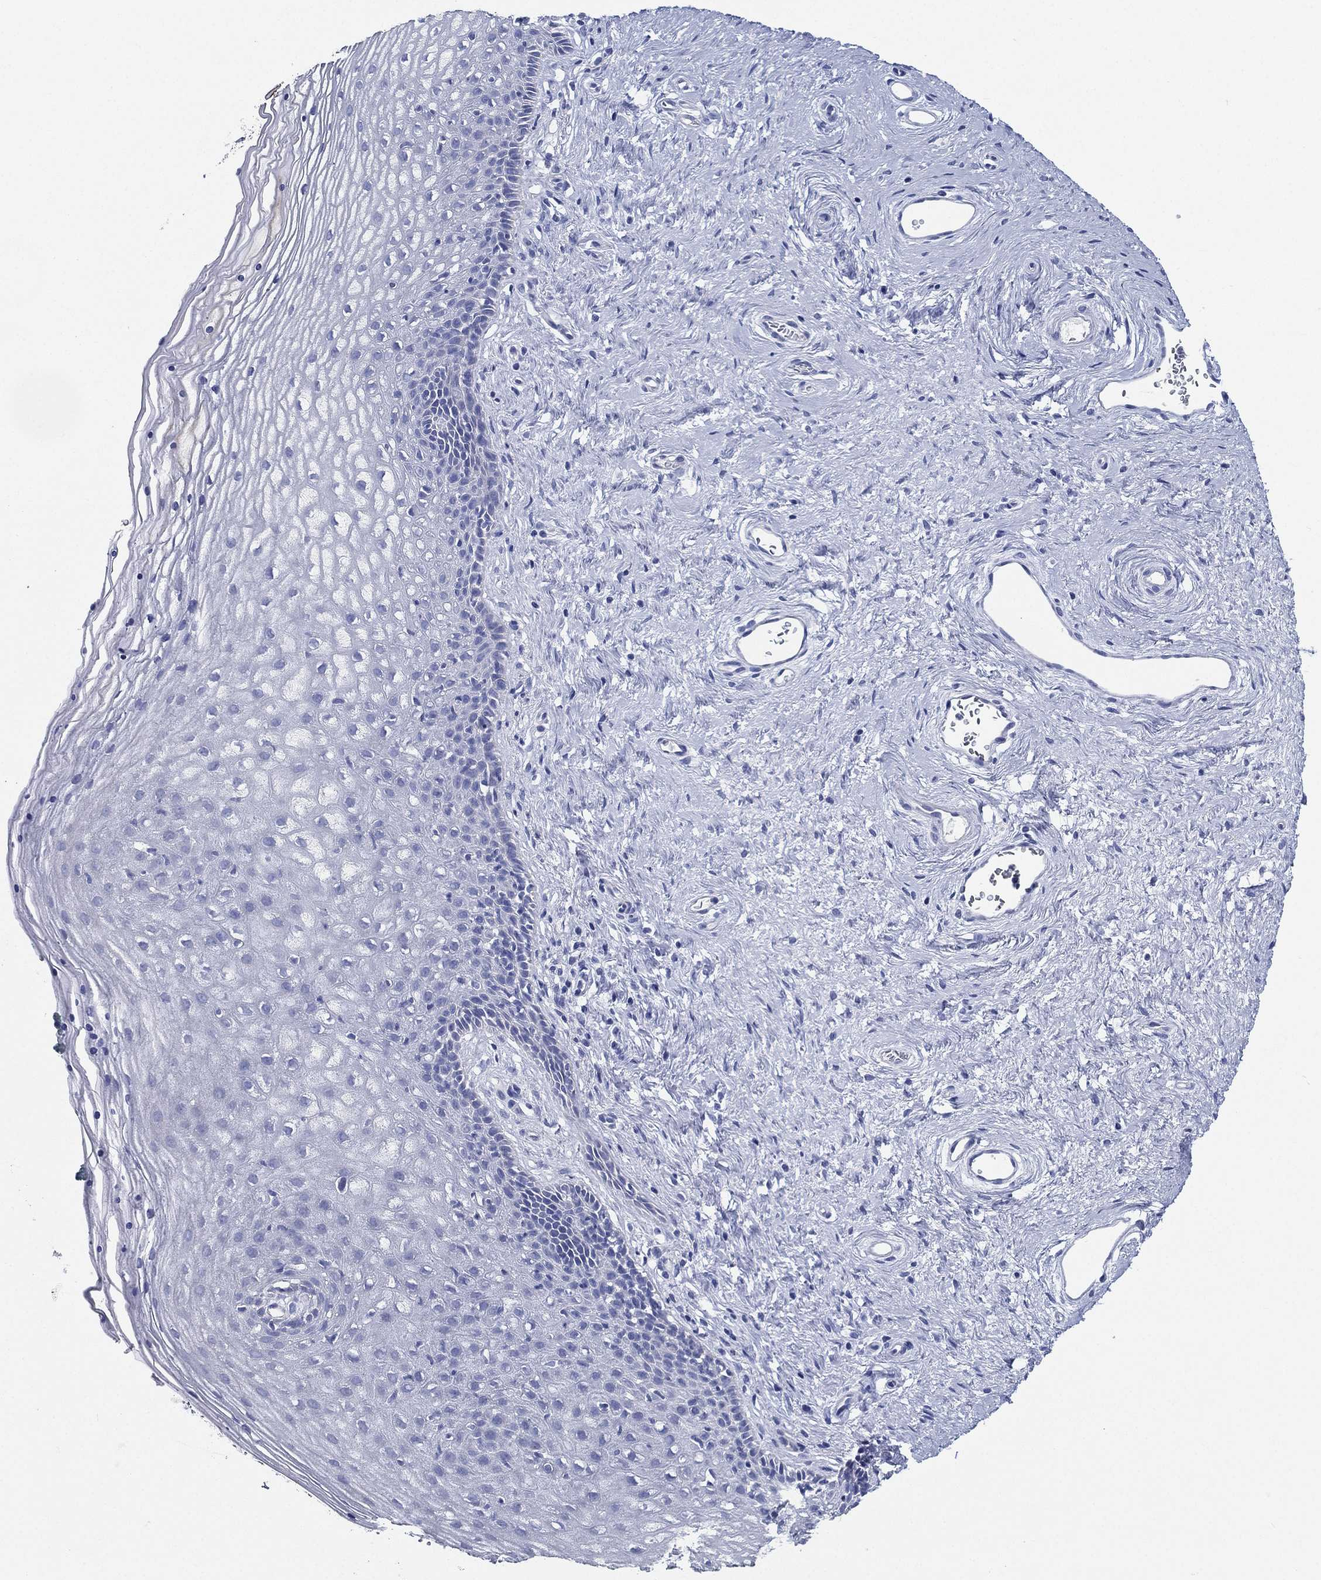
{"staining": {"intensity": "negative", "quantity": "none", "location": "none"}, "tissue": "vagina", "cell_type": "Squamous epithelial cells", "image_type": "normal", "snomed": [{"axis": "morphology", "description": "Normal tissue, NOS"}, {"axis": "topography", "description": "Vagina"}], "caption": "DAB (3,3'-diaminobenzidine) immunohistochemical staining of normal vagina reveals no significant positivity in squamous epithelial cells. (Brightfield microscopy of DAB immunohistochemistry (IHC) at high magnification).", "gene": "NEDD9", "patient": {"sex": "female", "age": 45}}